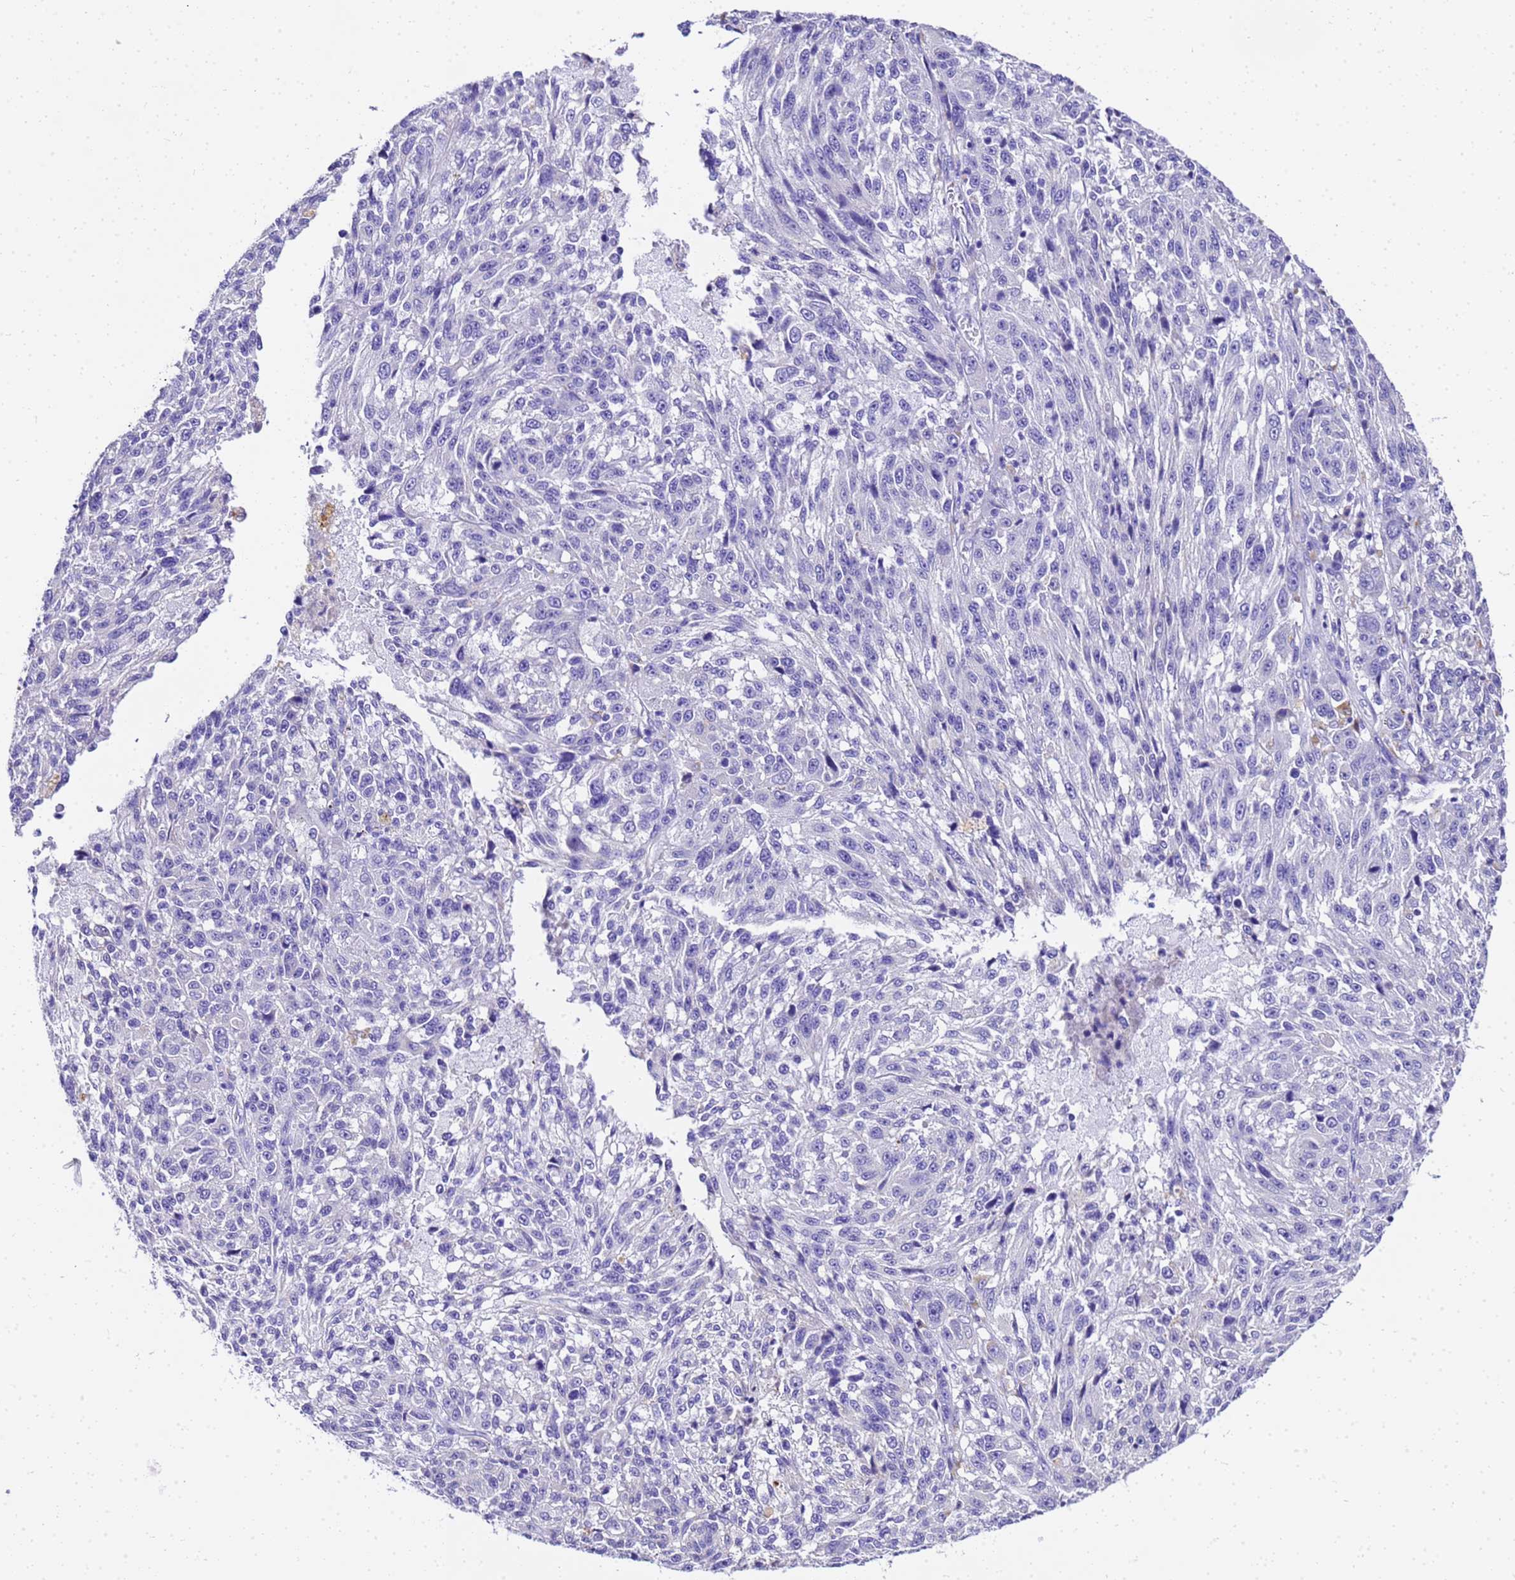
{"staining": {"intensity": "negative", "quantity": "none", "location": "none"}, "tissue": "melanoma", "cell_type": "Tumor cells", "image_type": "cancer", "snomed": [{"axis": "morphology", "description": "Malignant melanoma, NOS"}, {"axis": "topography", "description": "Skin"}], "caption": "The immunohistochemistry image has no significant positivity in tumor cells of malignant melanoma tissue.", "gene": "HSPB6", "patient": {"sex": "male", "age": 53}}